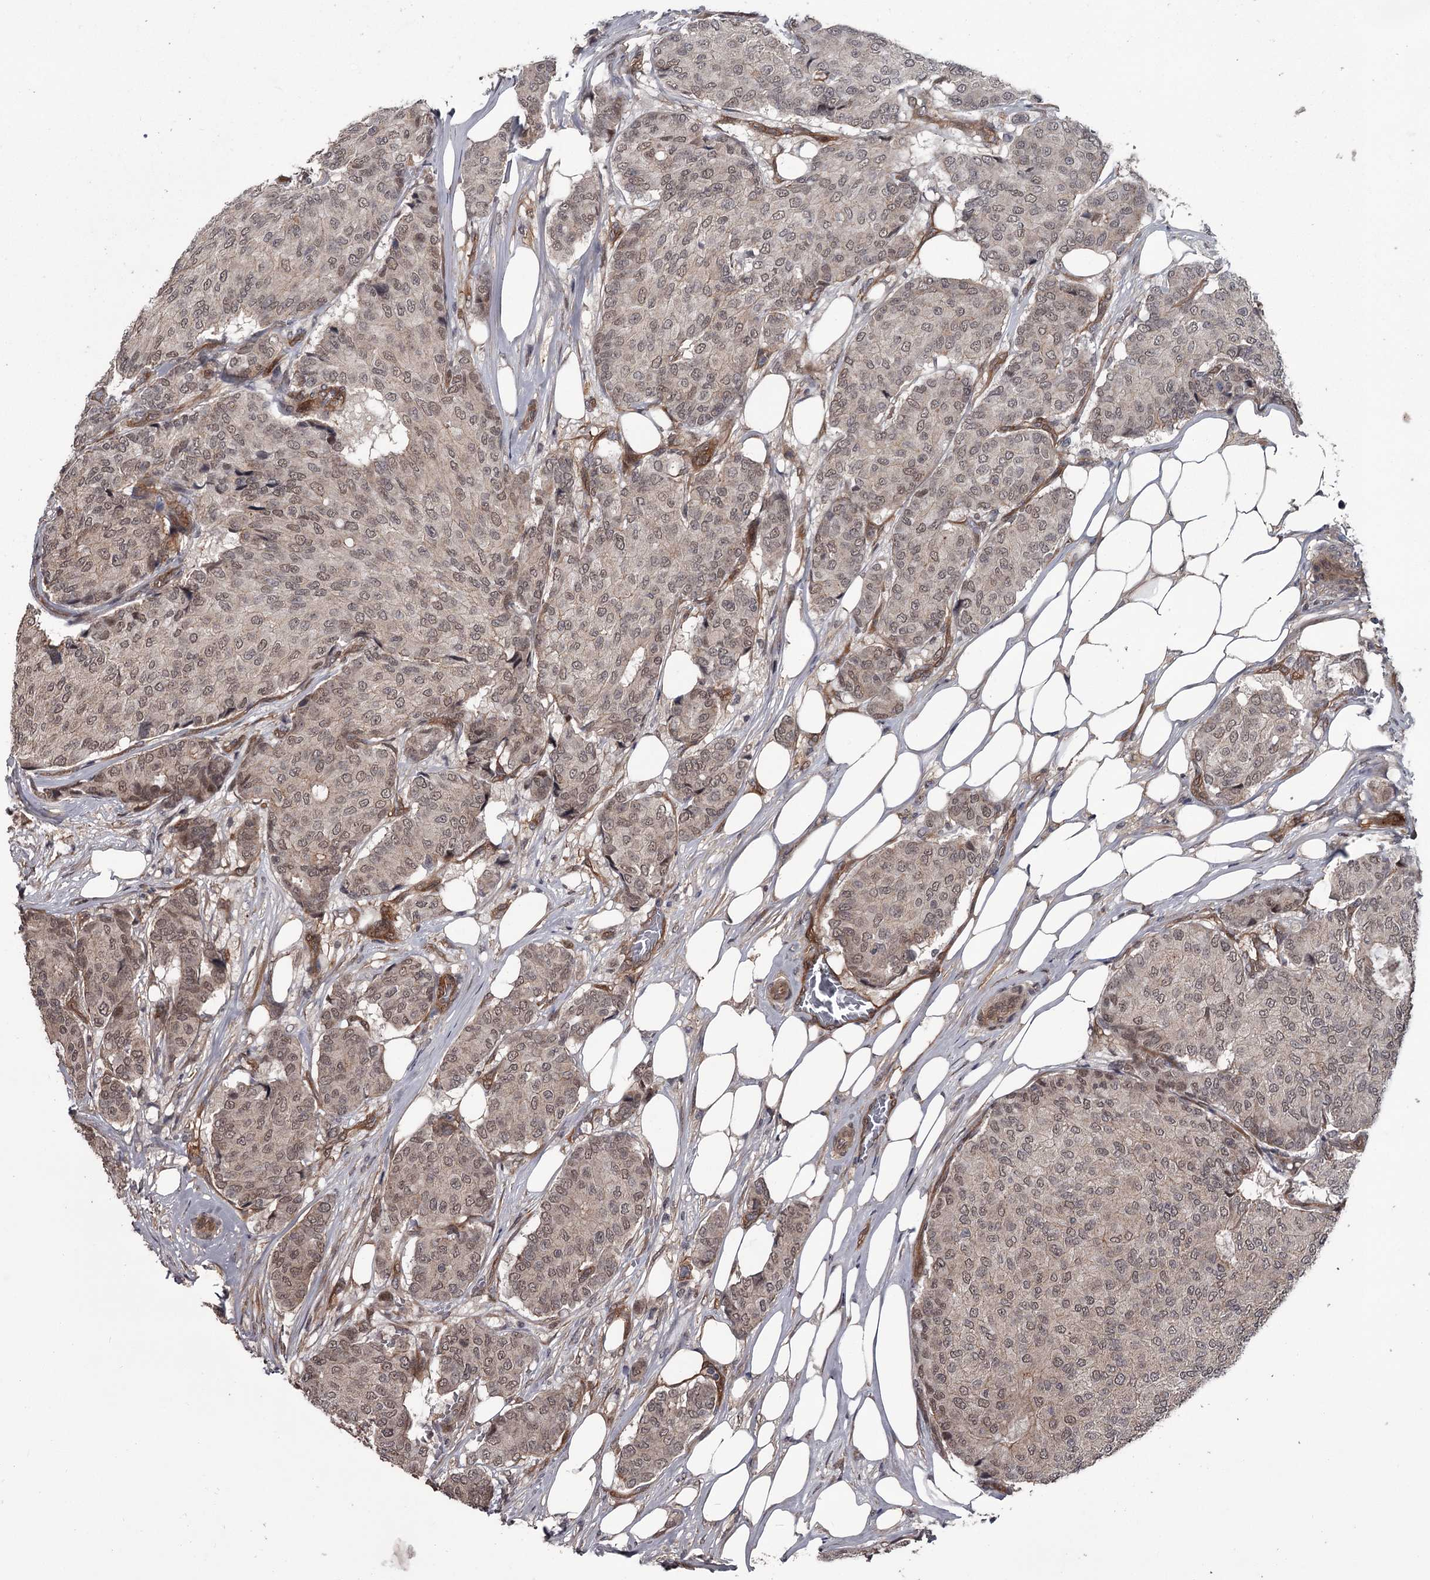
{"staining": {"intensity": "moderate", "quantity": ">75%", "location": "nuclear"}, "tissue": "breast cancer", "cell_type": "Tumor cells", "image_type": "cancer", "snomed": [{"axis": "morphology", "description": "Duct carcinoma"}, {"axis": "topography", "description": "Breast"}], "caption": "Moderate nuclear positivity is present in approximately >75% of tumor cells in breast cancer (invasive ductal carcinoma). The protein of interest is stained brown, and the nuclei are stained in blue (DAB IHC with brightfield microscopy, high magnification).", "gene": "CDC42EP2", "patient": {"sex": "female", "age": 75}}